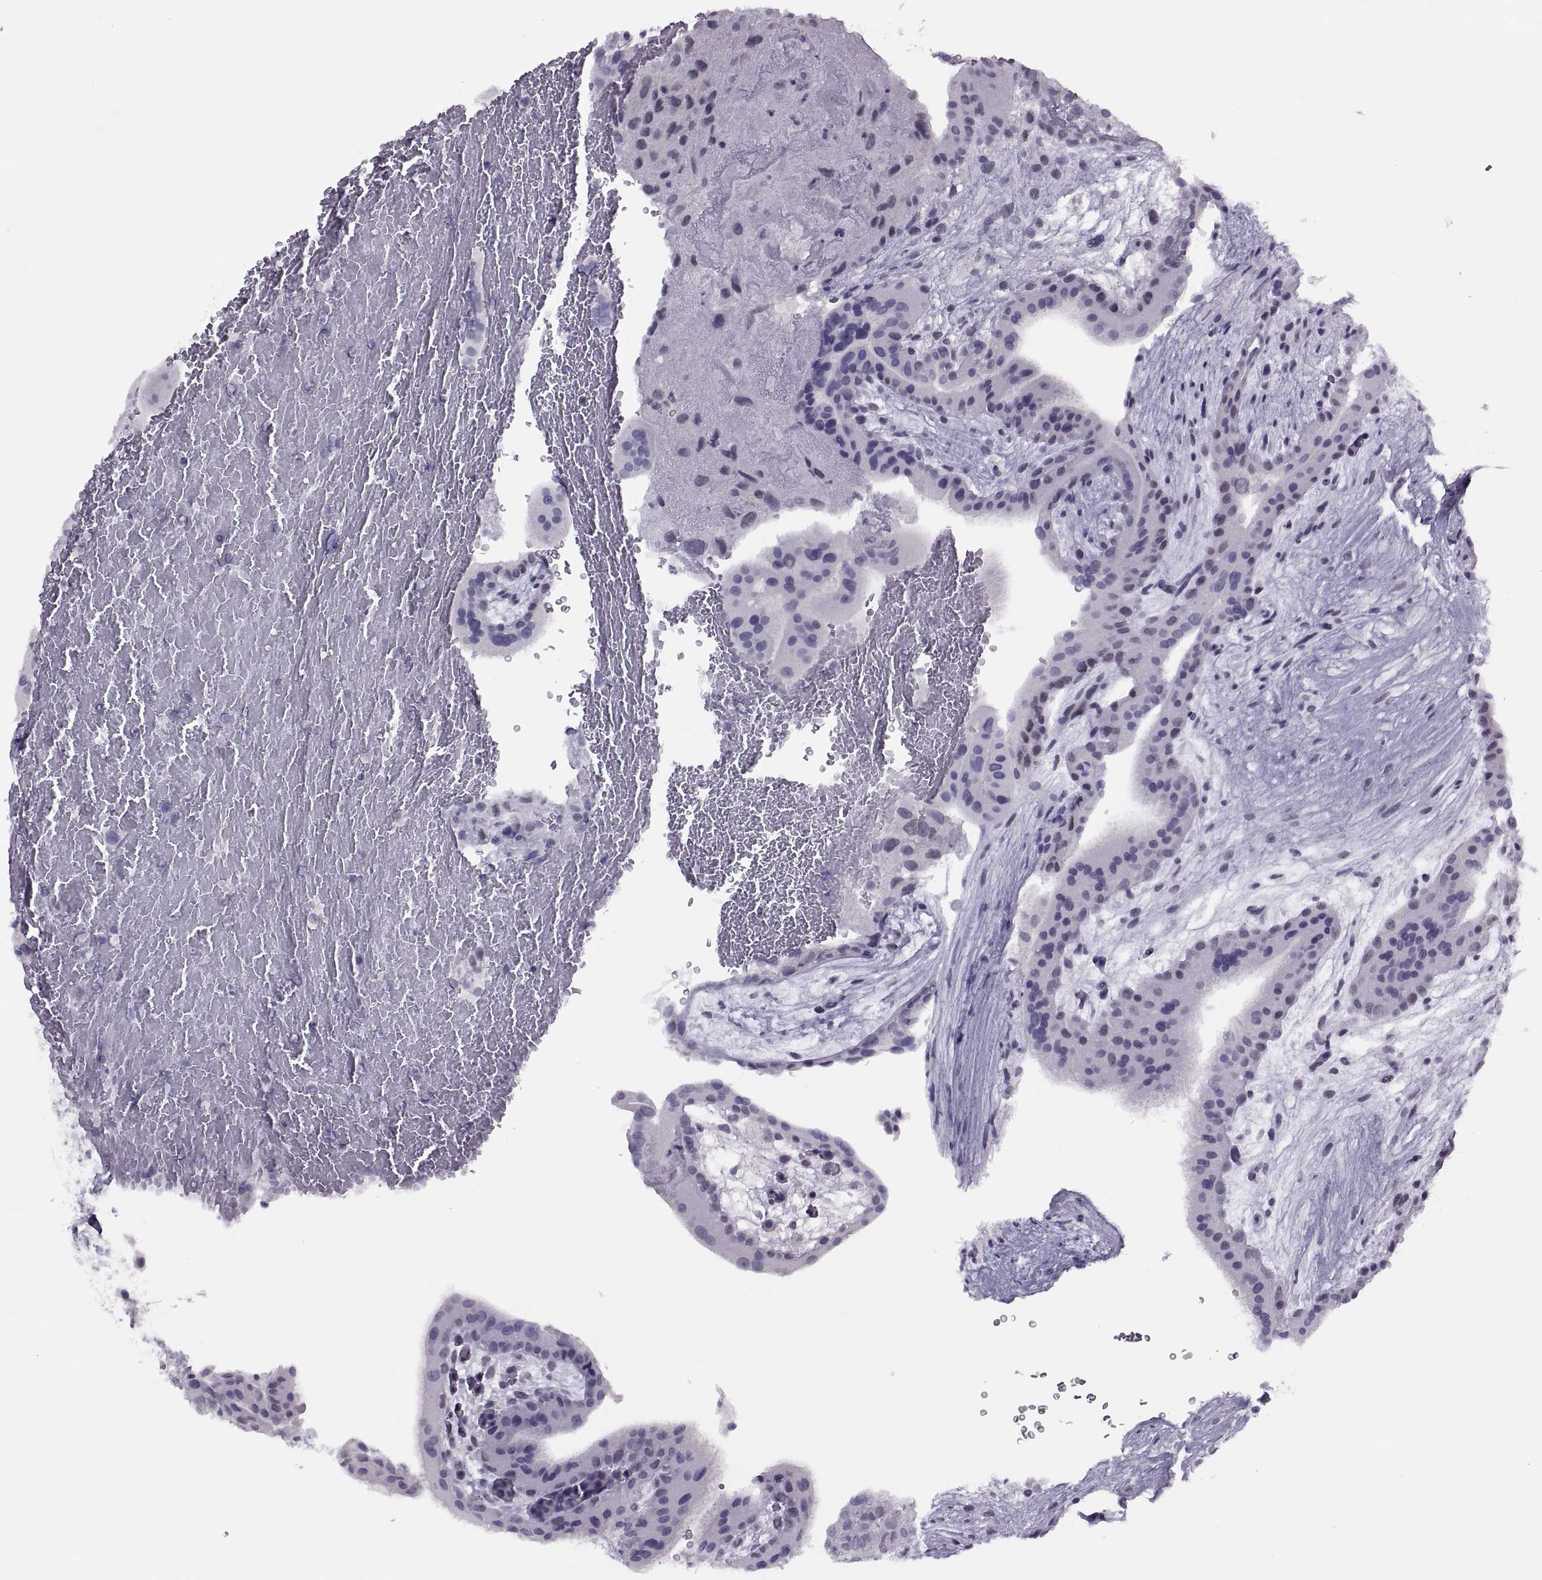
{"staining": {"intensity": "negative", "quantity": "none", "location": "none"}, "tissue": "placenta", "cell_type": "Decidual cells", "image_type": "normal", "snomed": [{"axis": "morphology", "description": "Normal tissue, NOS"}, {"axis": "topography", "description": "Placenta"}], "caption": "DAB immunohistochemical staining of unremarkable placenta exhibits no significant expression in decidual cells. The staining was performed using DAB (3,3'-diaminobenzidine) to visualize the protein expression in brown, while the nuclei were stained in blue with hematoxylin (Magnification: 20x).", "gene": "SYNGR4", "patient": {"sex": "female", "age": 19}}